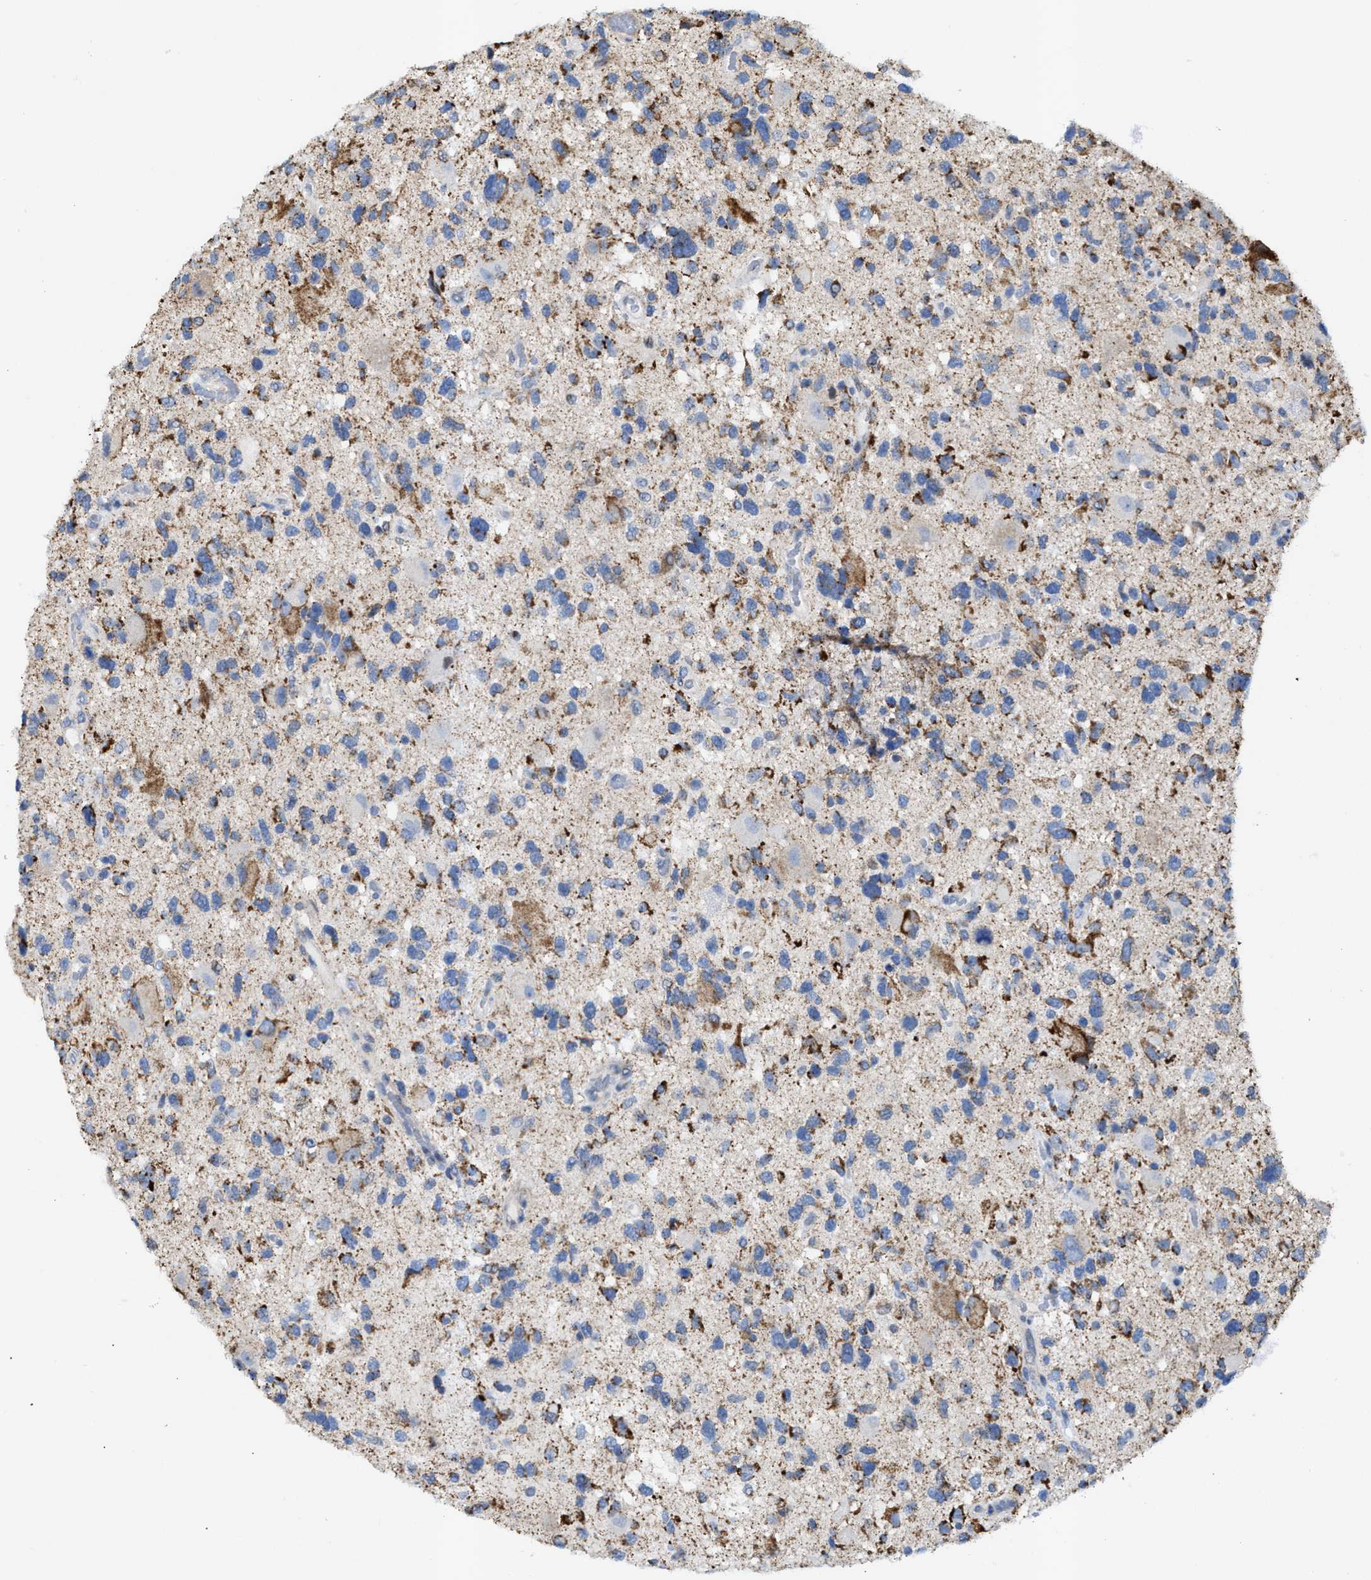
{"staining": {"intensity": "moderate", "quantity": "<25%", "location": "cytoplasmic/membranous"}, "tissue": "glioma", "cell_type": "Tumor cells", "image_type": "cancer", "snomed": [{"axis": "morphology", "description": "Glioma, malignant, High grade"}, {"axis": "topography", "description": "Brain"}], "caption": "Immunohistochemistry (DAB (3,3'-diaminobenzidine)) staining of high-grade glioma (malignant) reveals moderate cytoplasmic/membranous protein expression in approximately <25% of tumor cells.", "gene": "JAG1", "patient": {"sex": "male", "age": 33}}